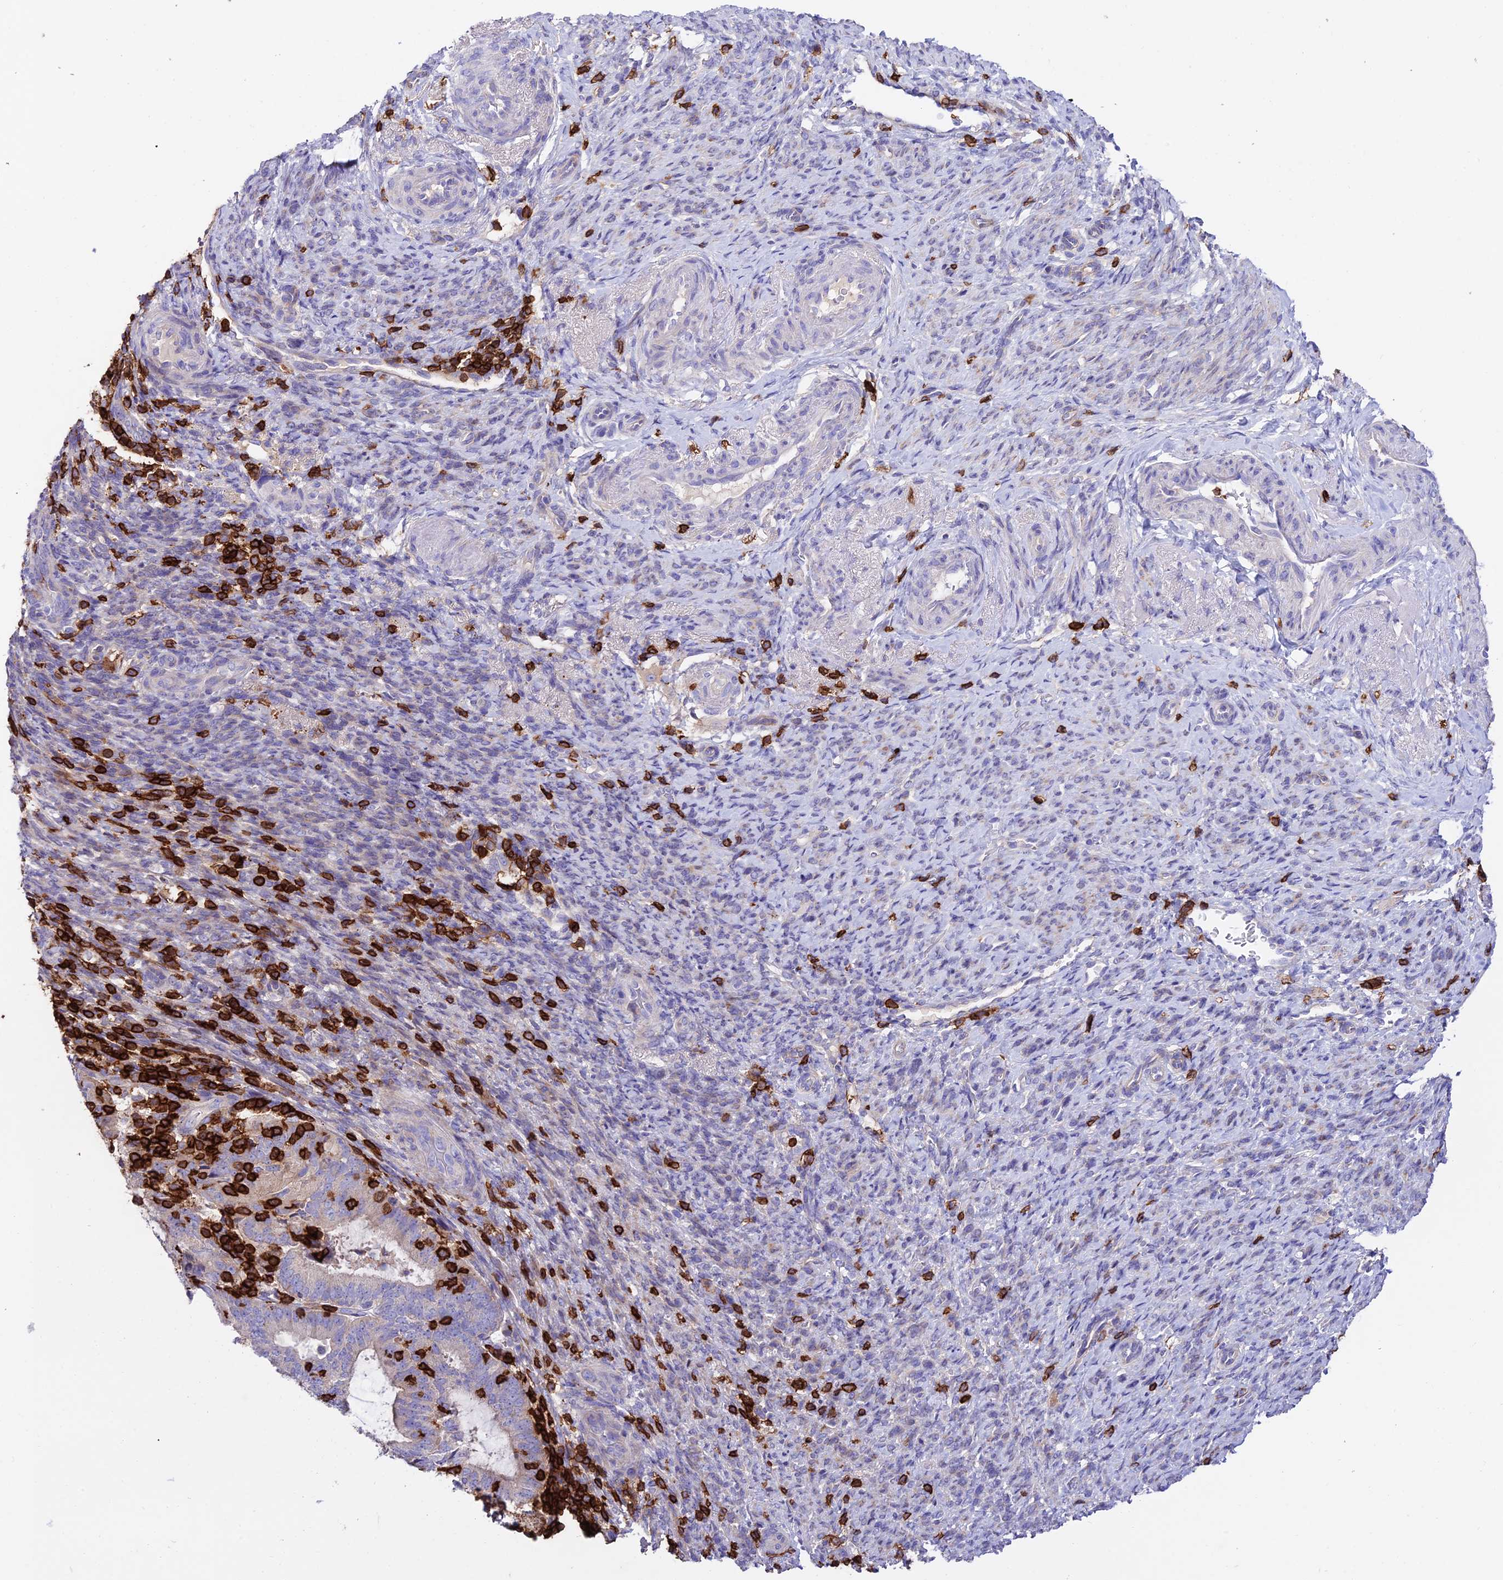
{"staining": {"intensity": "negative", "quantity": "none", "location": "none"}, "tissue": "endometrial cancer", "cell_type": "Tumor cells", "image_type": "cancer", "snomed": [{"axis": "morphology", "description": "Adenocarcinoma, NOS"}, {"axis": "topography", "description": "Endometrium"}], "caption": "Protein analysis of endometrial cancer (adenocarcinoma) demonstrates no significant staining in tumor cells. The staining is performed using DAB brown chromogen with nuclei counter-stained in using hematoxylin.", "gene": "PTPRCAP", "patient": {"sex": "female", "age": 70}}